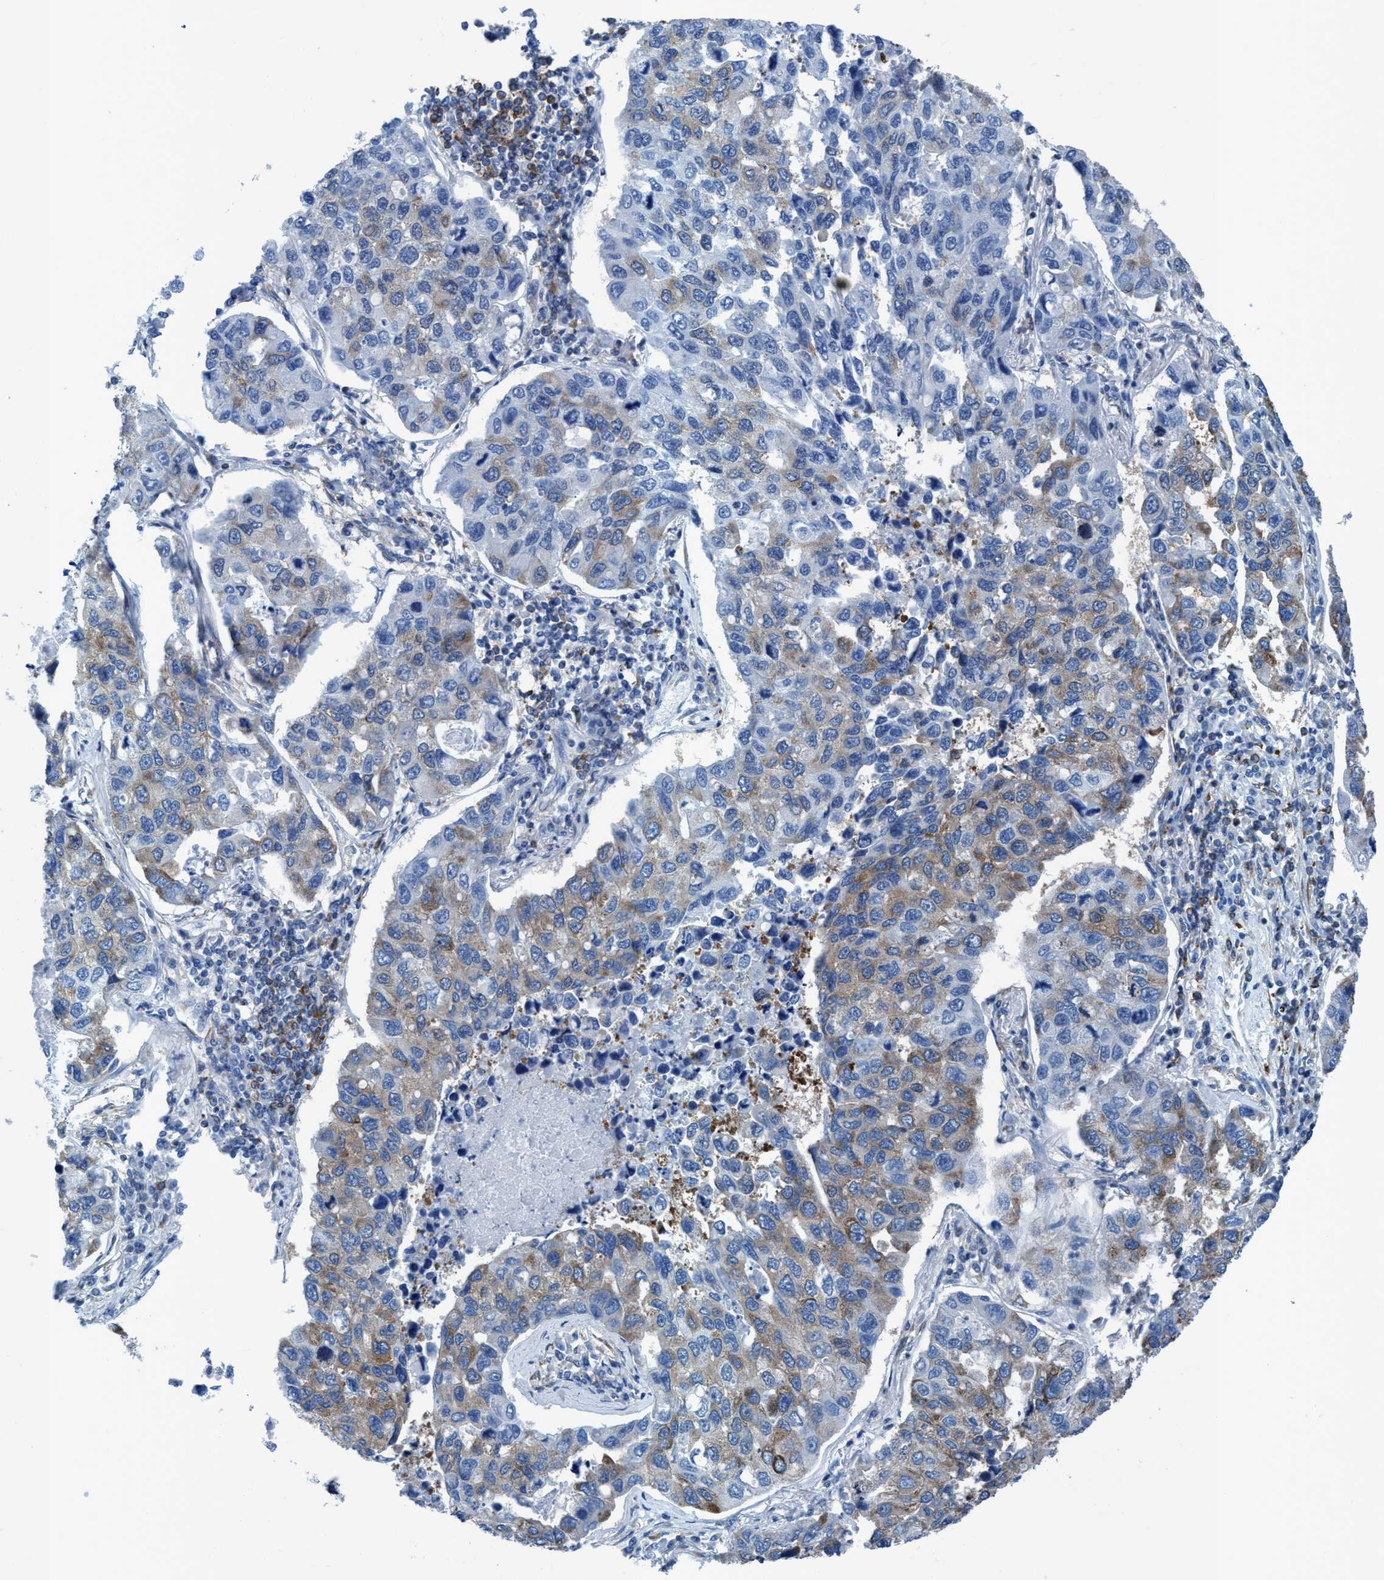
{"staining": {"intensity": "weak", "quantity": "25%-75%", "location": "cytoplasmic/membranous"}, "tissue": "lung cancer", "cell_type": "Tumor cells", "image_type": "cancer", "snomed": [{"axis": "morphology", "description": "Adenocarcinoma, NOS"}, {"axis": "topography", "description": "Lung"}], "caption": "IHC (DAB) staining of human adenocarcinoma (lung) reveals weak cytoplasmic/membranous protein positivity in approximately 25%-75% of tumor cells.", "gene": "NMT1", "patient": {"sex": "male", "age": 64}}